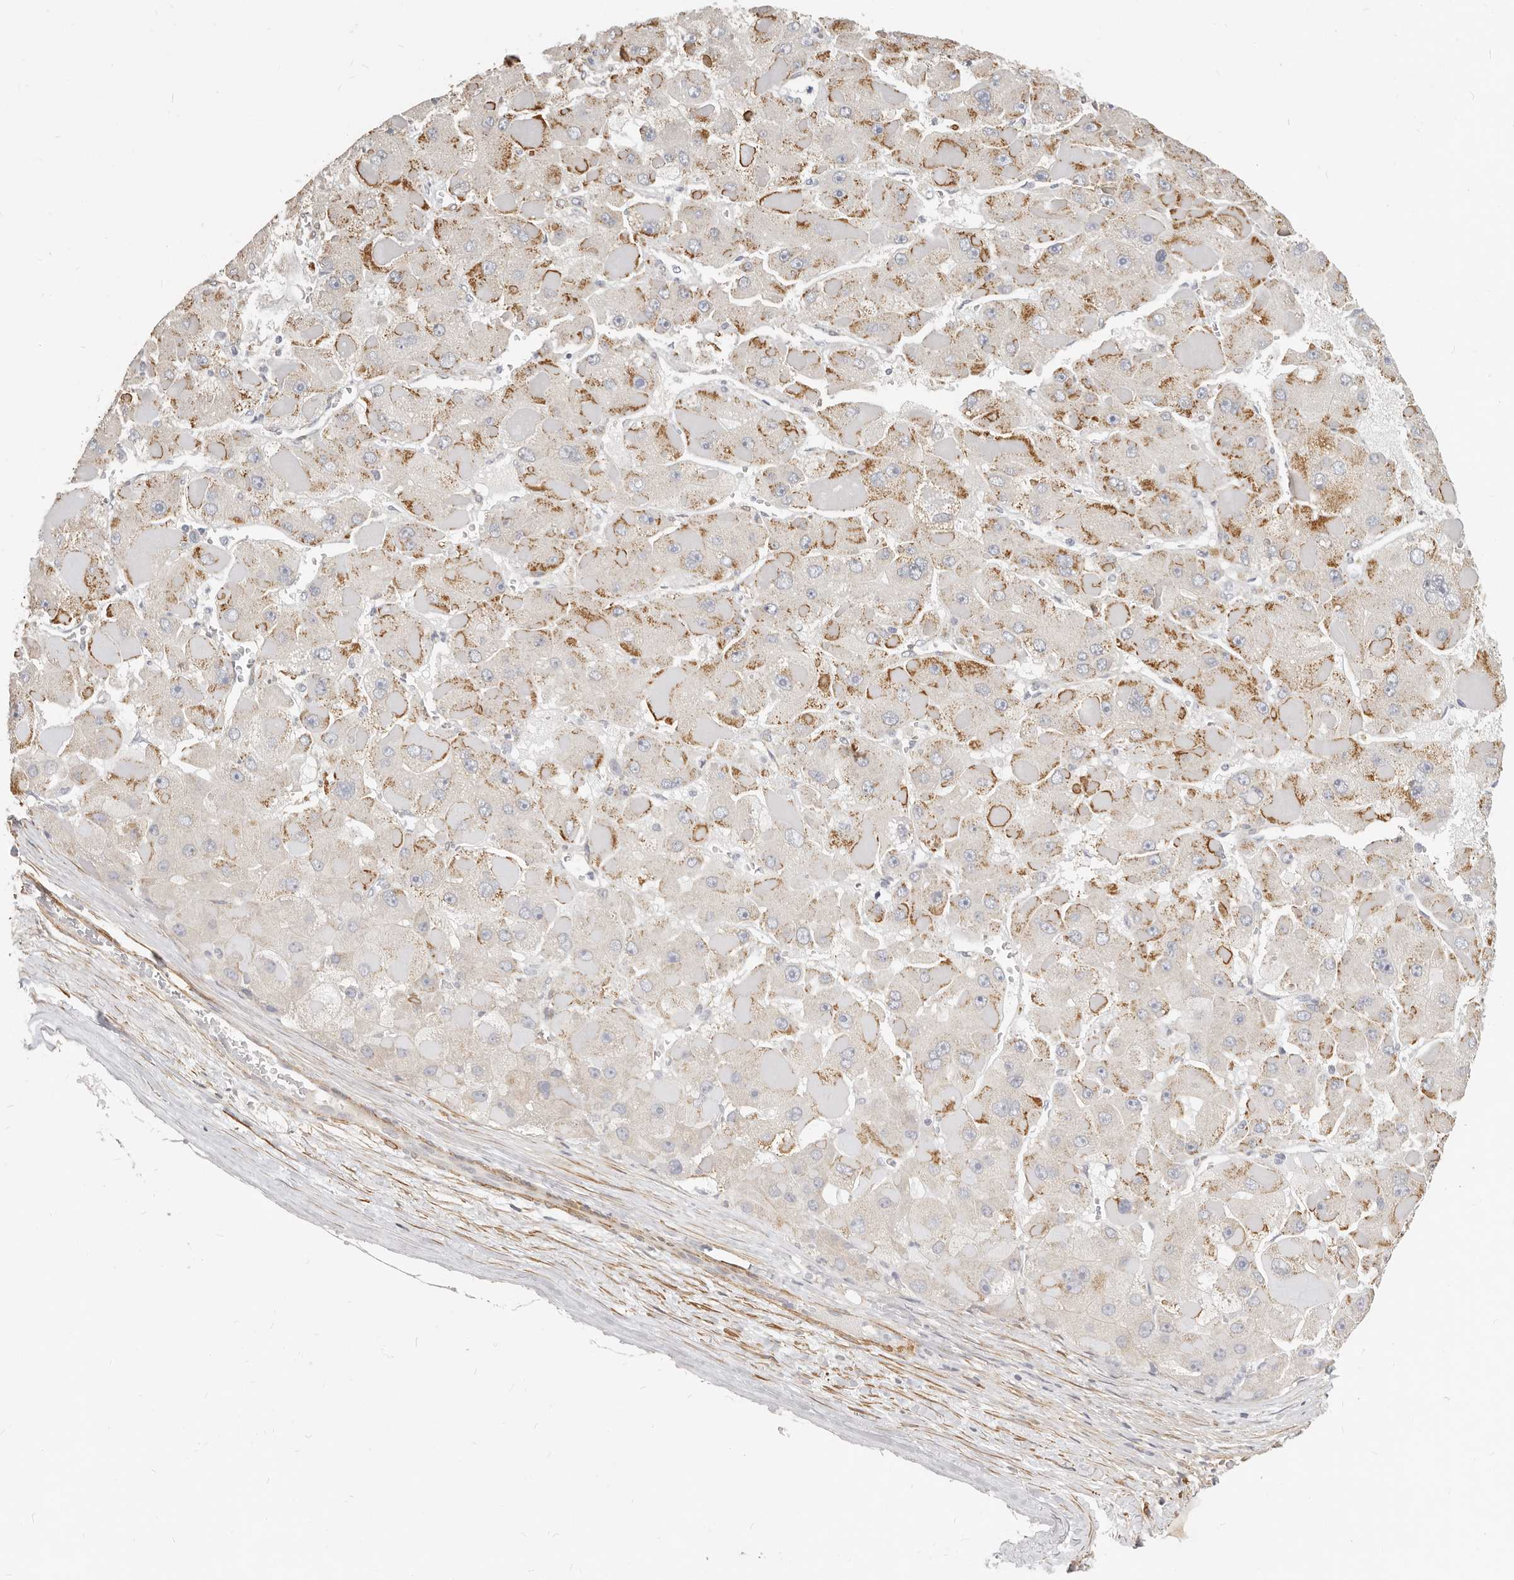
{"staining": {"intensity": "moderate", "quantity": "25%-75%", "location": "cytoplasmic/membranous"}, "tissue": "liver cancer", "cell_type": "Tumor cells", "image_type": "cancer", "snomed": [{"axis": "morphology", "description": "Carcinoma, Hepatocellular, NOS"}, {"axis": "topography", "description": "Liver"}], "caption": "Immunohistochemistry micrograph of neoplastic tissue: liver hepatocellular carcinoma stained using immunohistochemistry shows medium levels of moderate protein expression localized specifically in the cytoplasmic/membranous of tumor cells, appearing as a cytoplasmic/membranous brown color.", "gene": "RABAC1", "patient": {"sex": "female", "age": 73}}